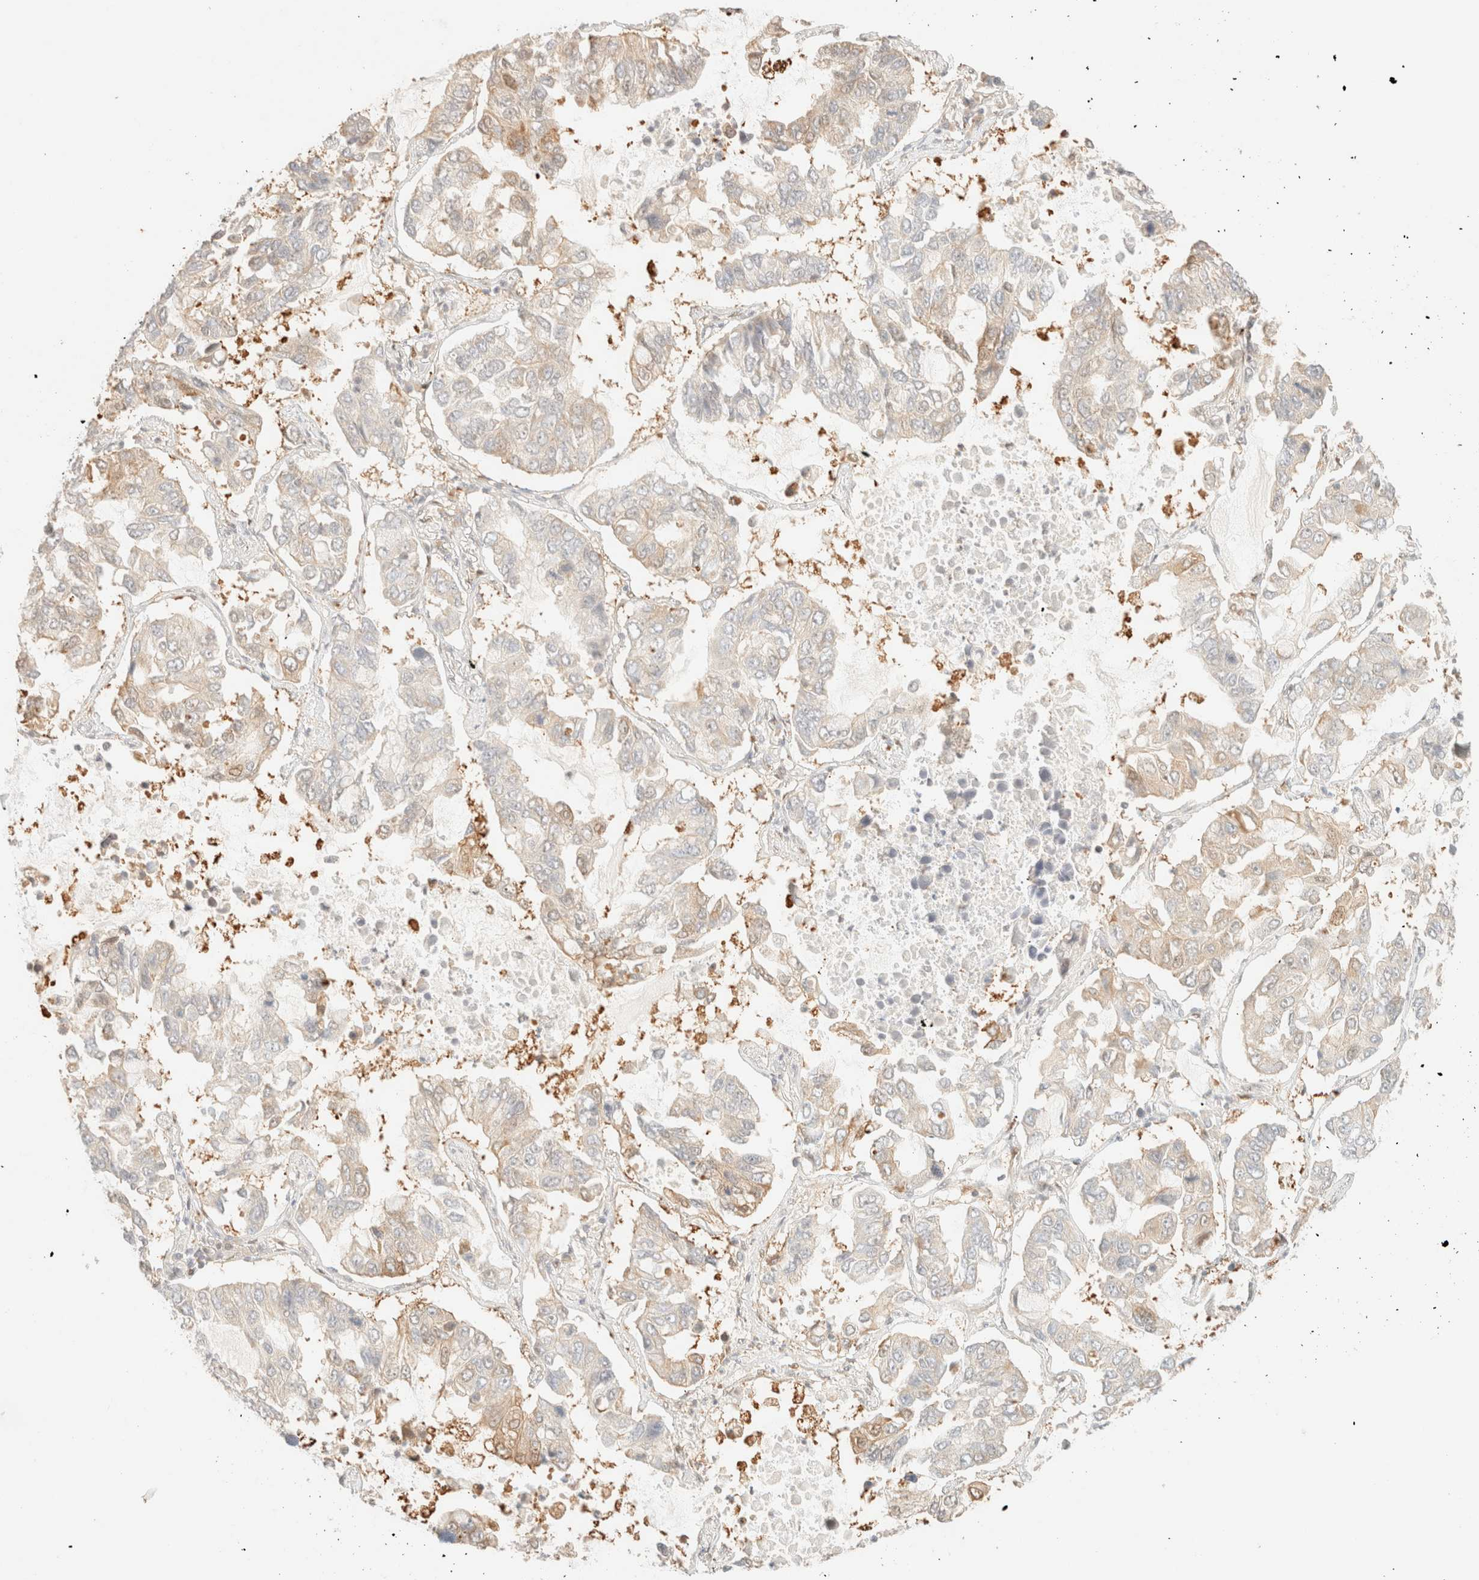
{"staining": {"intensity": "weak", "quantity": "<25%", "location": "cytoplasmic/membranous"}, "tissue": "lung cancer", "cell_type": "Tumor cells", "image_type": "cancer", "snomed": [{"axis": "morphology", "description": "Adenocarcinoma, NOS"}, {"axis": "topography", "description": "Lung"}], "caption": "Tumor cells are negative for brown protein staining in lung cancer.", "gene": "TSR1", "patient": {"sex": "male", "age": 64}}